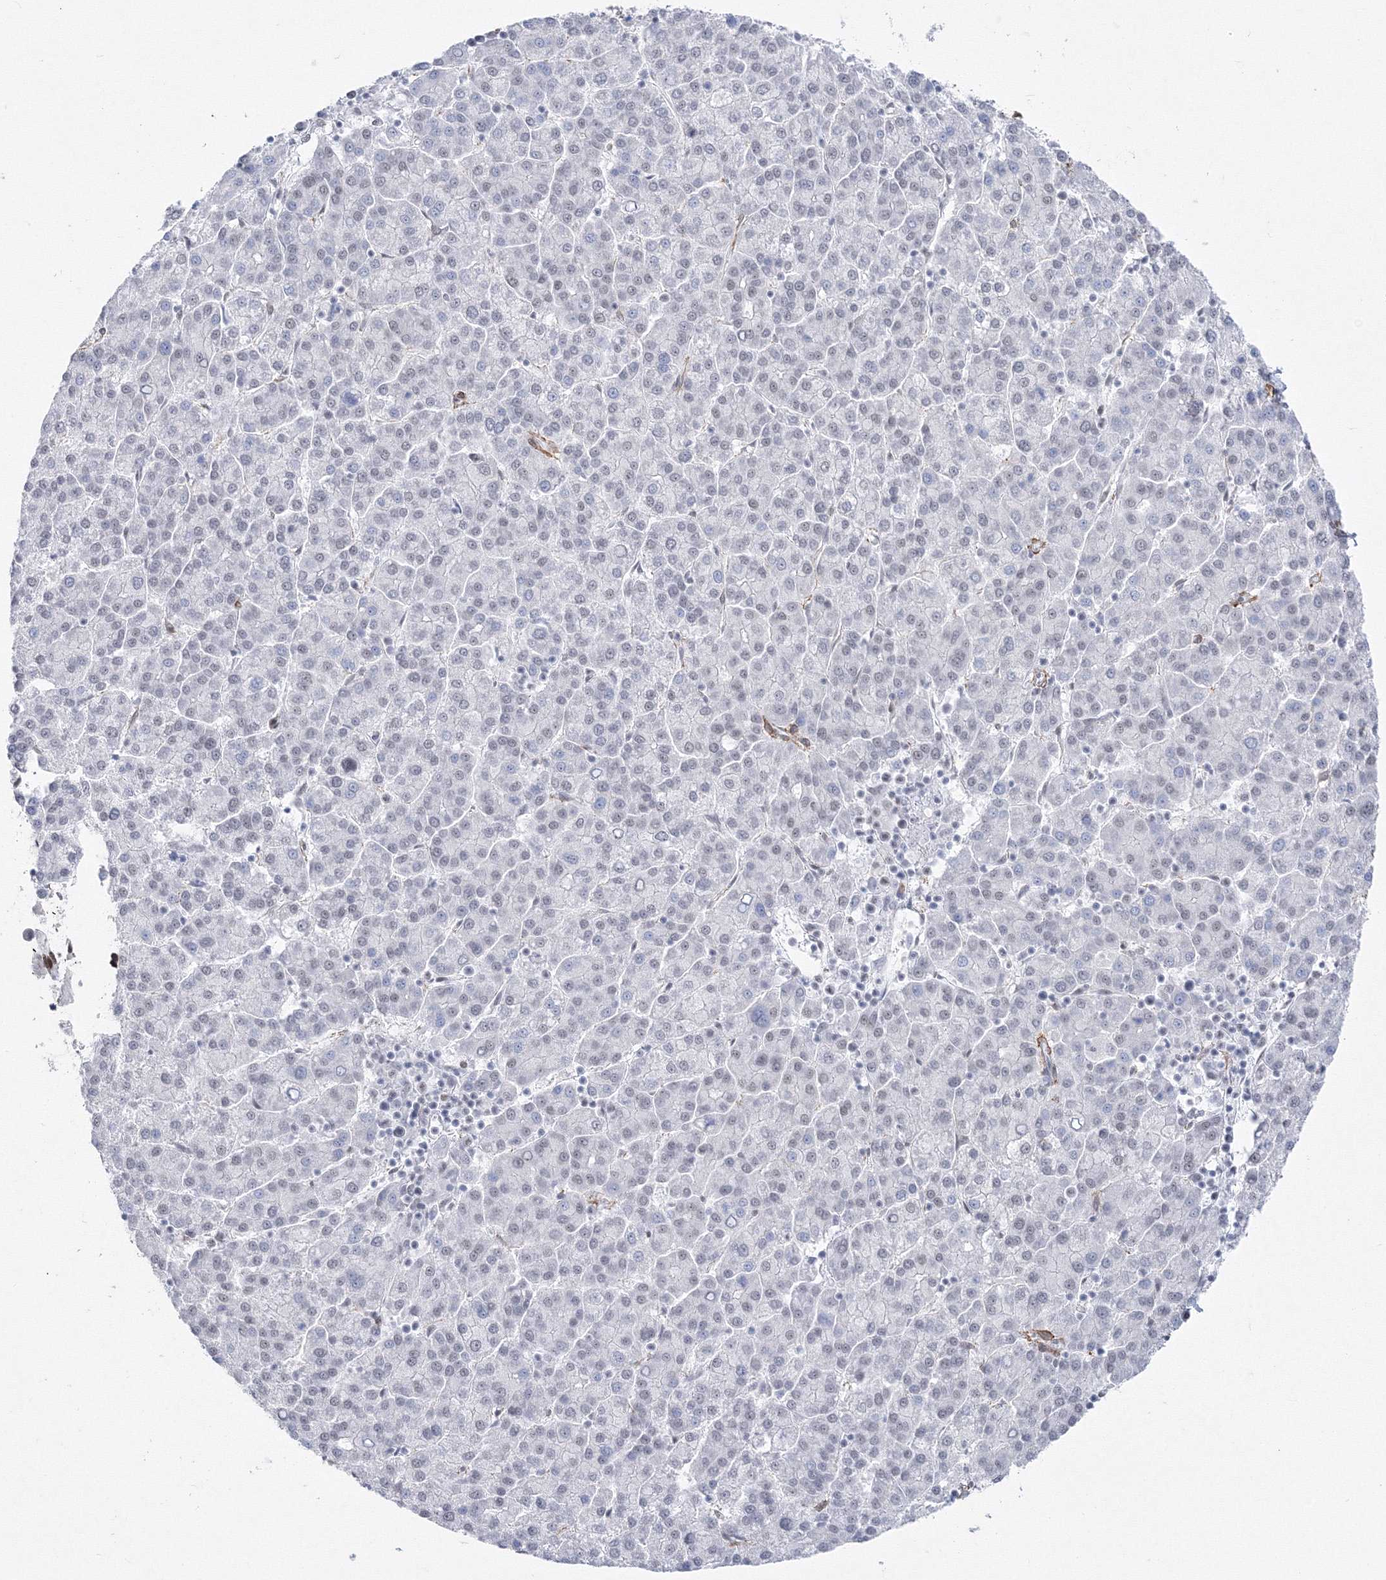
{"staining": {"intensity": "negative", "quantity": "none", "location": "none"}, "tissue": "liver cancer", "cell_type": "Tumor cells", "image_type": "cancer", "snomed": [{"axis": "morphology", "description": "Carcinoma, Hepatocellular, NOS"}, {"axis": "topography", "description": "Liver"}], "caption": "Immunohistochemistry (IHC) of human liver hepatocellular carcinoma reveals no expression in tumor cells.", "gene": "ZNF638", "patient": {"sex": "female", "age": 58}}